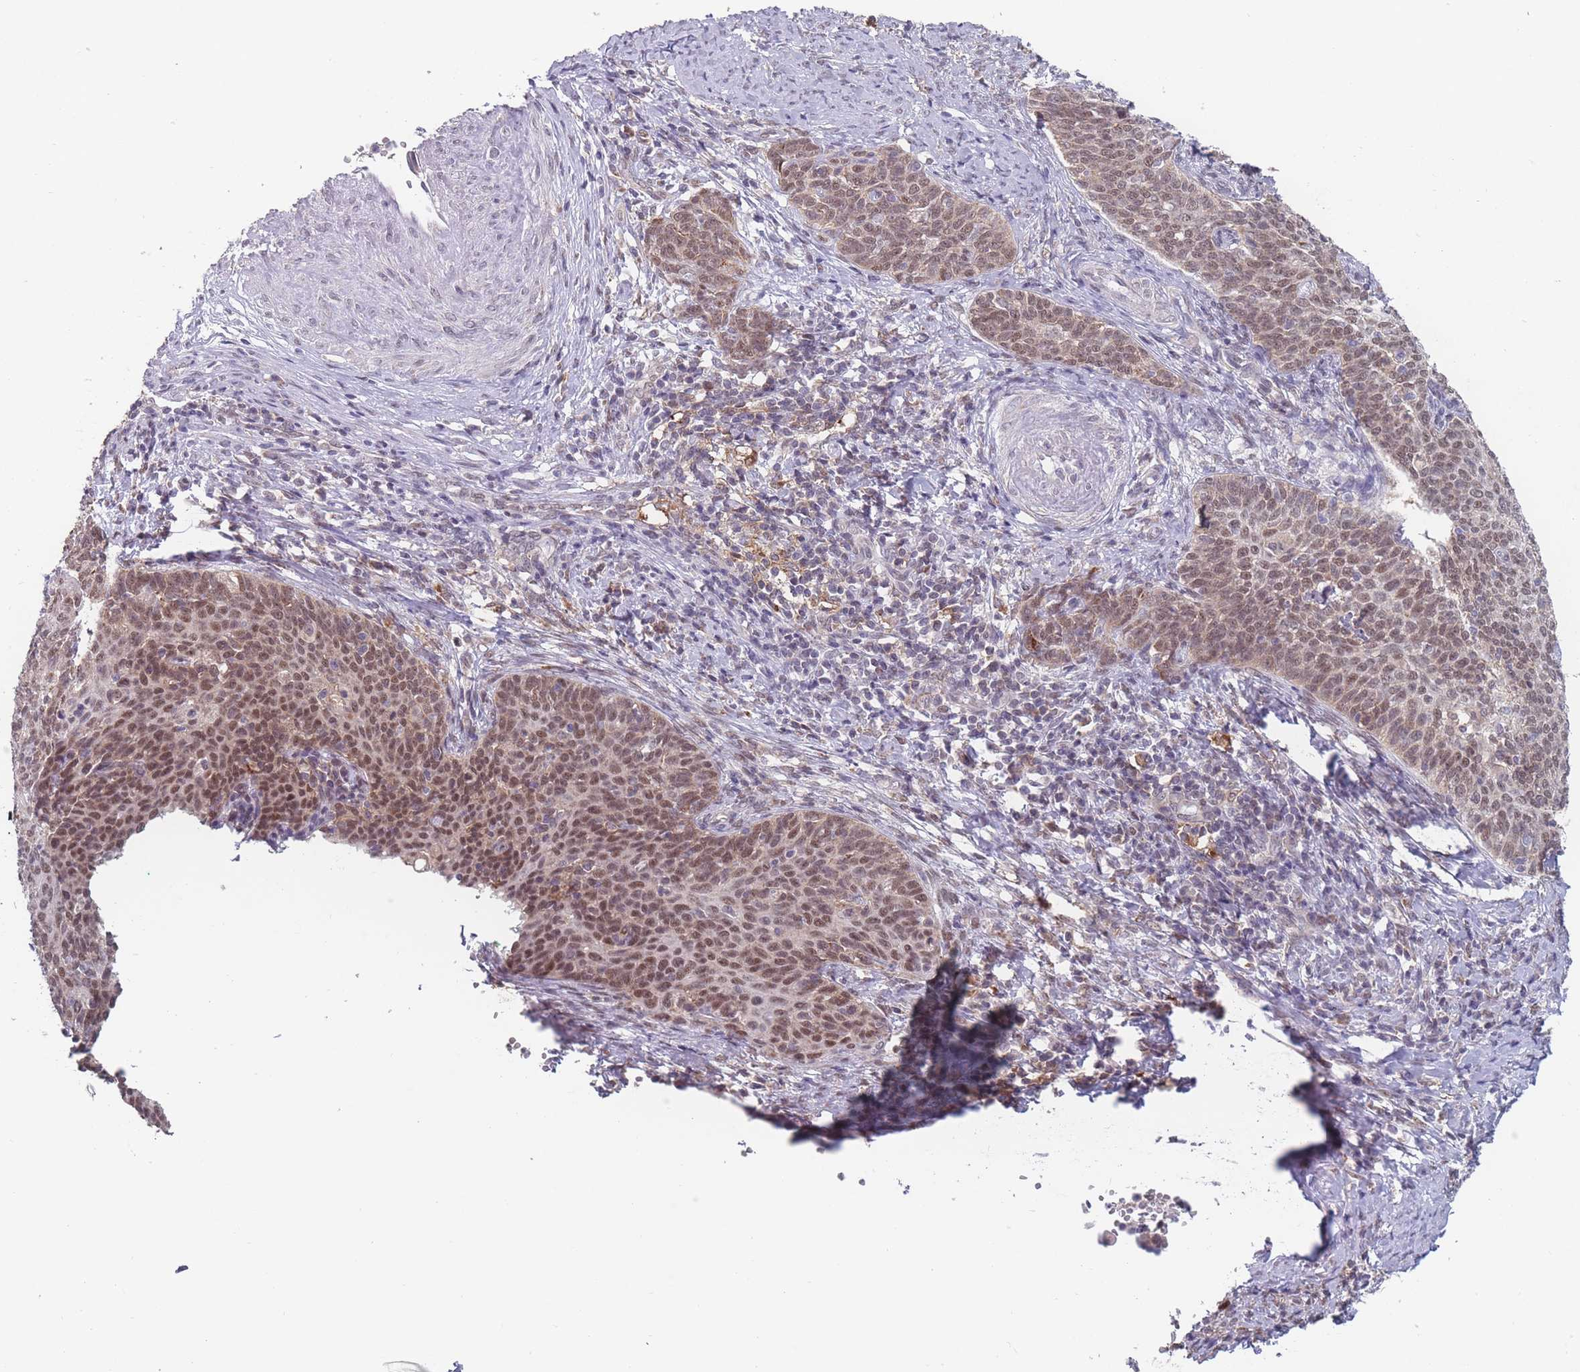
{"staining": {"intensity": "moderate", "quantity": ">75%", "location": "nuclear"}, "tissue": "cervical cancer", "cell_type": "Tumor cells", "image_type": "cancer", "snomed": [{"axis": "morphology", "description": "Squamous cell carcinoma, NOS"}, {"axis": "topography", "description": "Cervix"}], "caption": "DAB (3,3'-diaminobenzidine) immunohistochemical staining of cervical cancer demonstrates moderate nuclear protein positivity in about >75% of tumor cells.", "gene": "PEX7", "patient": {"sex": "female", "age": 39}}